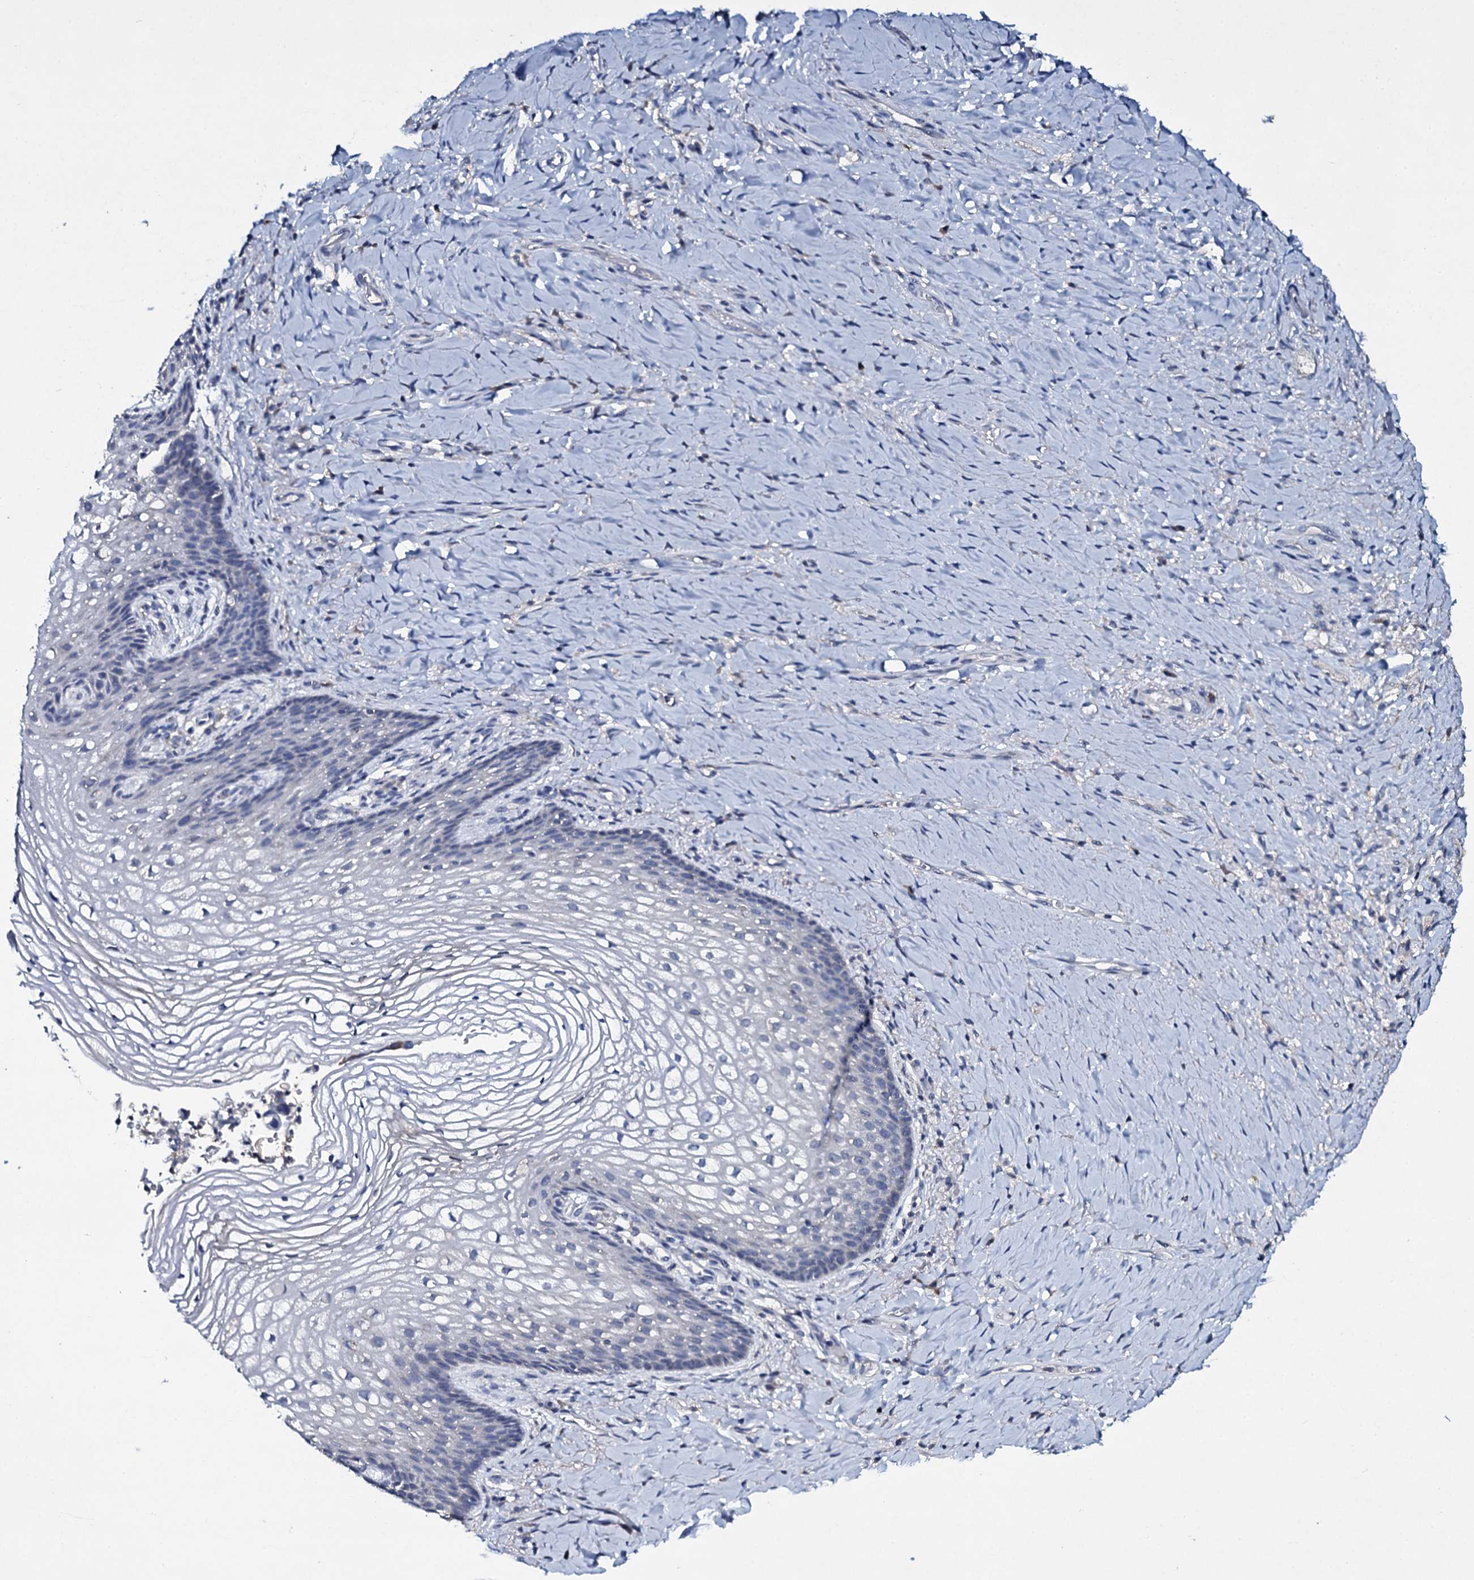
{"staining": {"intensity": "negative", "quantity": "none", "location": "none"}, "tissue": "vagina", "cell_type": "Squamous epithelial cells", "image_type": "normal", "snomed": [{"axis": "morphology", "description": "Normal tissue, NOS"}, {"axis": "topography", "description": "Vagina"}], "caption": "Immunohistochemistry photomicrograph of unremarkable vagina: vagina stained with DAB shows no significant protein expression in squamous epithelial cells.", "gene": "TPGS2", "patient": {"sex": "female", "age": 60}}